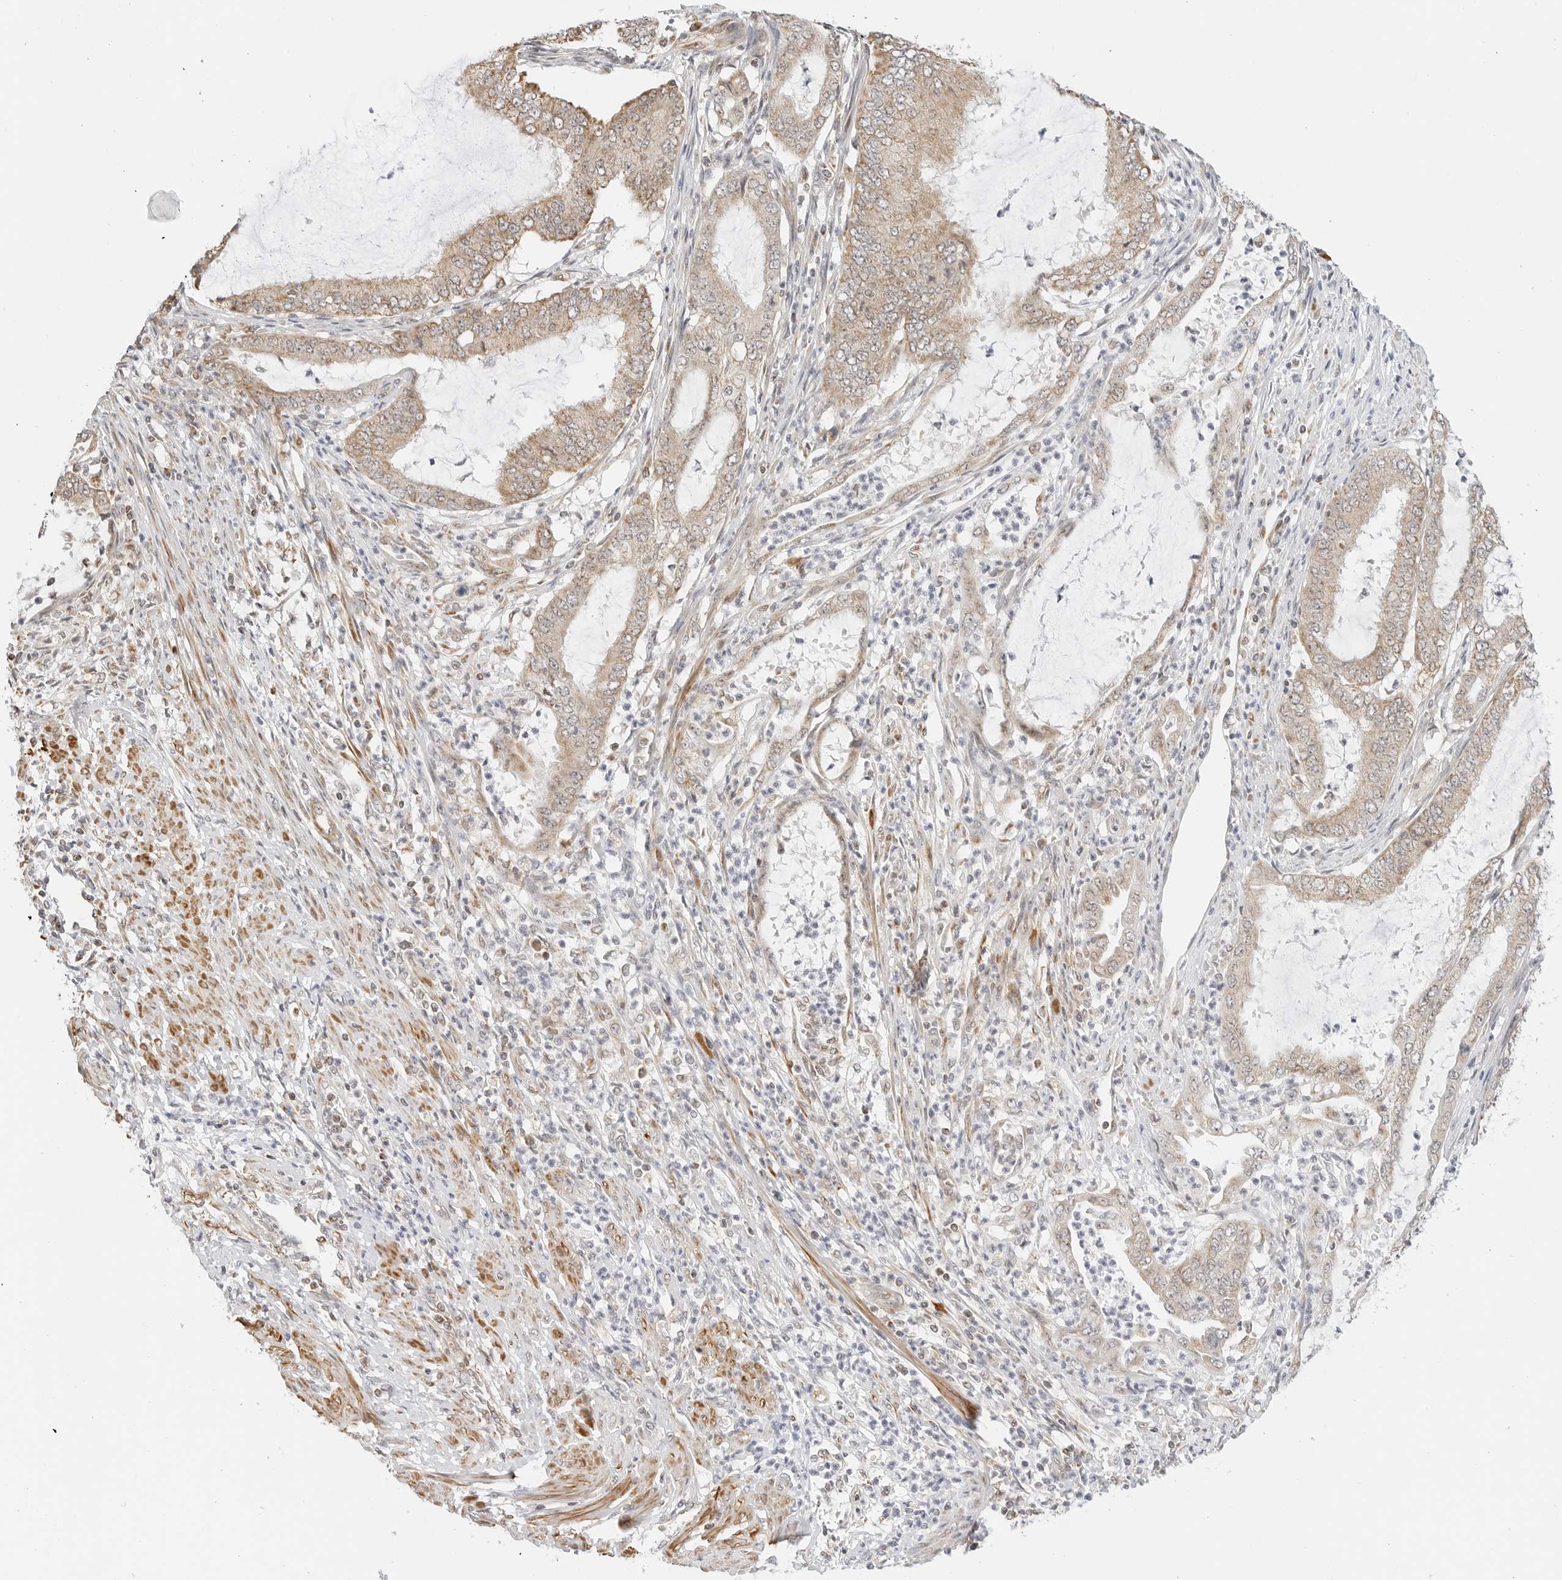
{"staining": {"intensity": "weak", "quantity": ">75%", "location": "cytoplasmic/membranous"}, "tissue": "endometrial cancer", "cell_type": "Tumor cells", "image_type": "cancer", "snomed": [{"axis": "morphology", "description": "Adenocarcinoma, NOS"}, {"axis": "topography", "description": "Endometrium"}], "caption": "Brown immunohistochemical staining in human adenocarcinoma (endometrial) exhibits weak cytoplasmic/membranous positivity in about >75% of tumor cells.", "gene": "GORAB", "patient": {"sex": "female", "age": 51}}